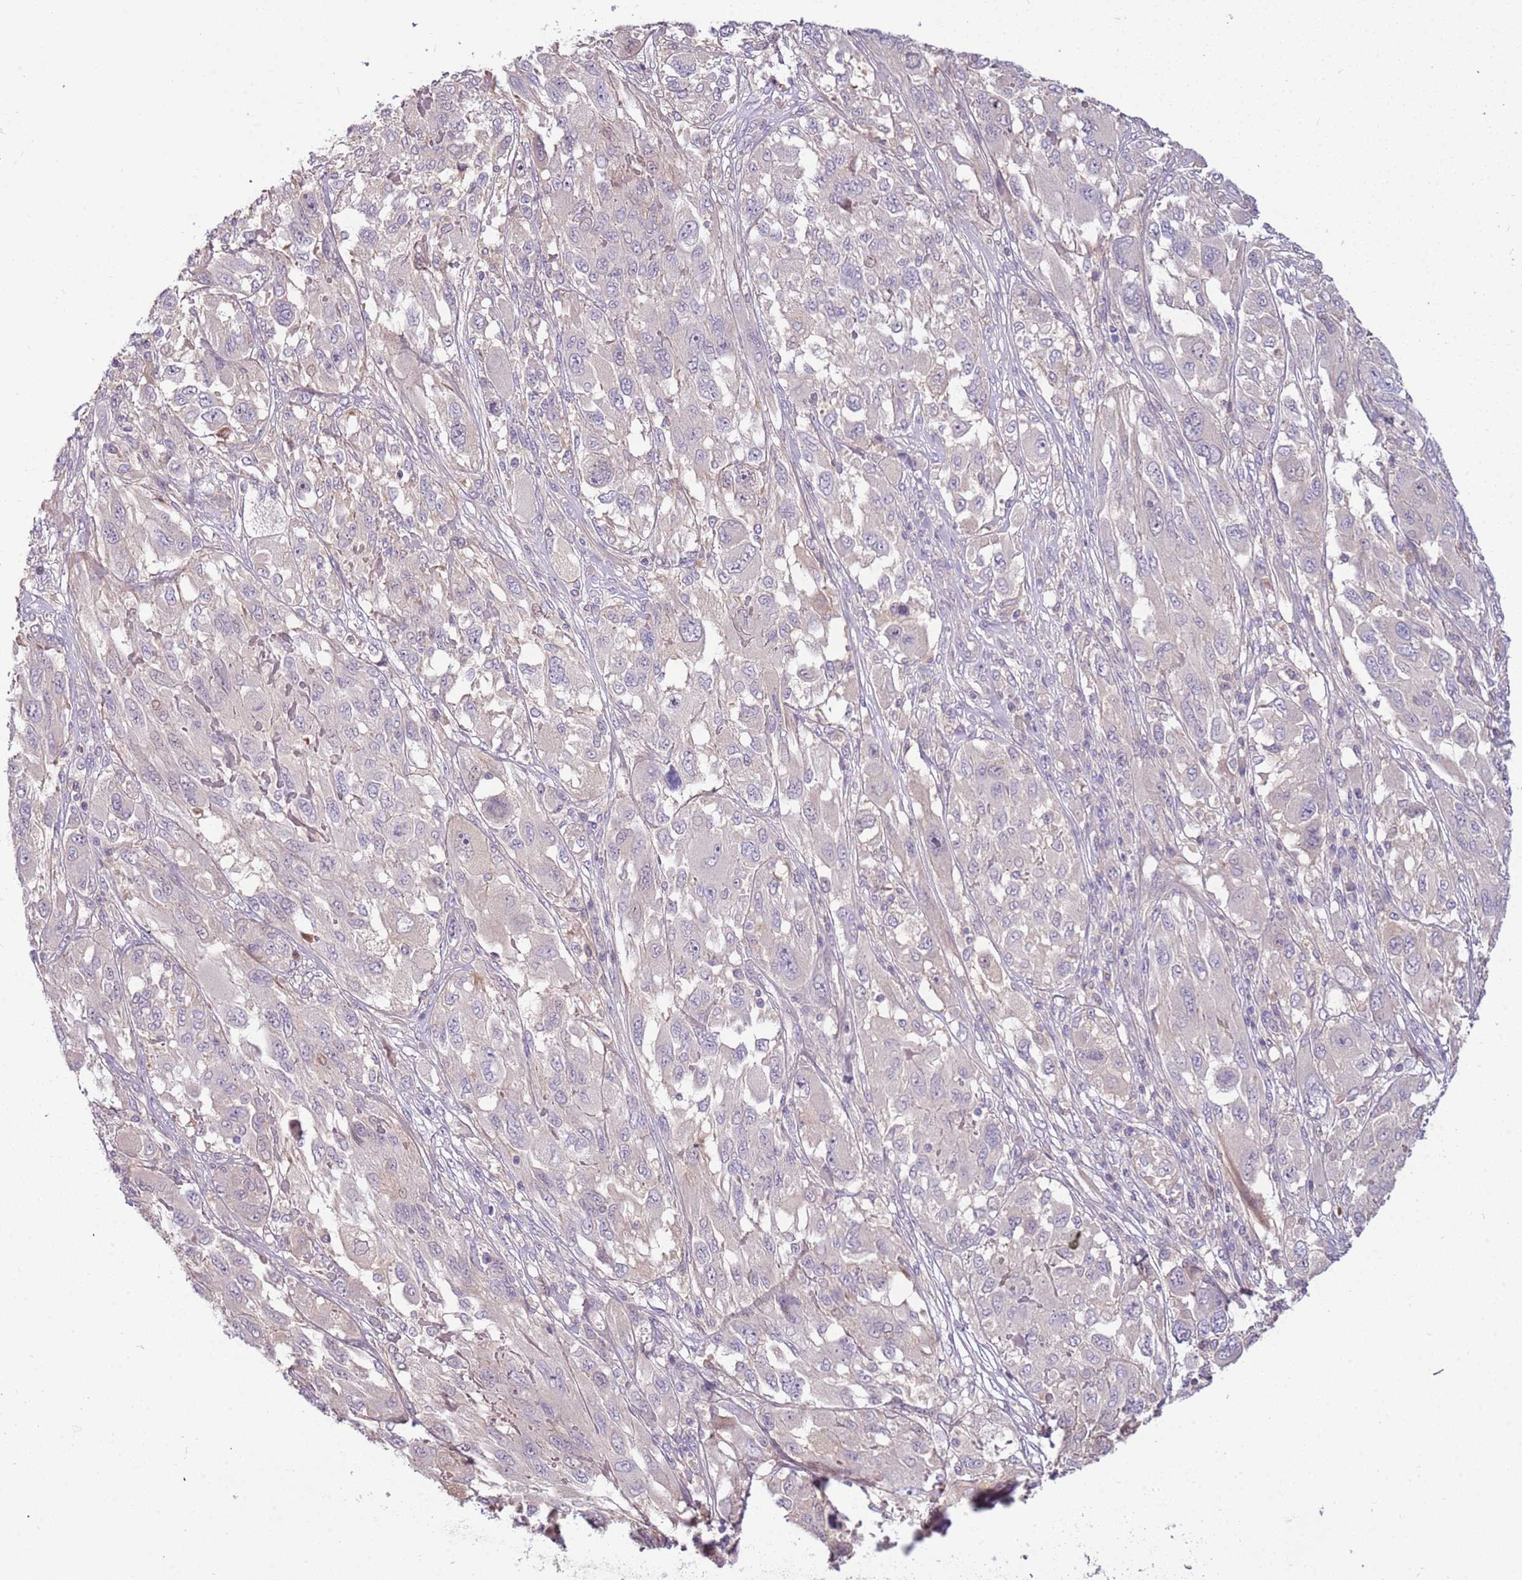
{"staining": {"intensity": "negative", "quantity": "none", "location": "none"}, "tissue": "melanoma", "cell_type": "Tumor cells", "image_type": "cancer", "snomed": [{"axis": "morphology", "description": "Malignant melanoma, NOS"}, {"axis": "topography", "description": "Skin"}], "caption": "The micrograph displays no significant positivity in tumor cells of malignant melanoma. The staining is performed using DAB brown chromogen with nuclei counter-stained in using hematoxylin.", "gene": "ARHGAP5", "patient": {"sex": "female", "age": 91}}